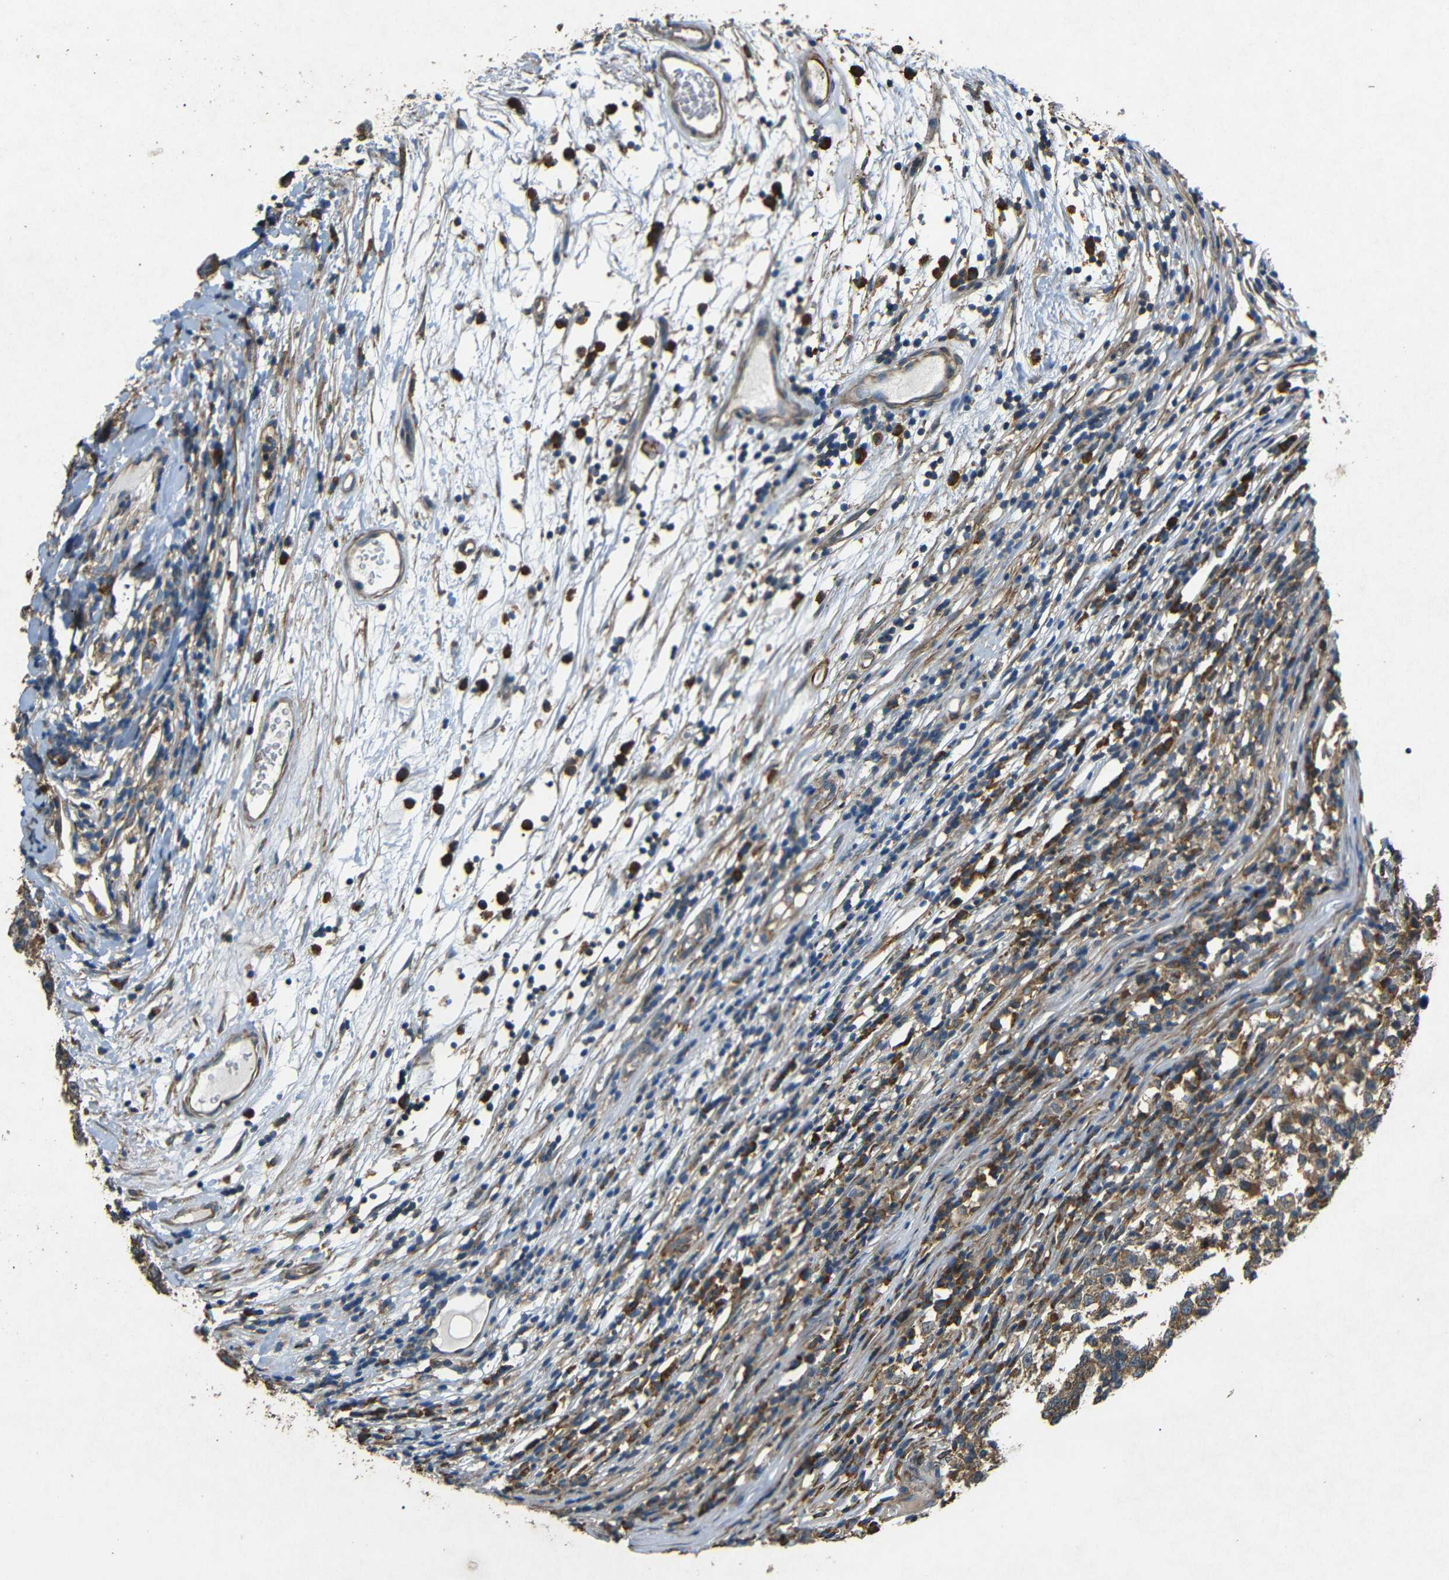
{"staining": {"intensity": "moderate", "quantity": "25%-75%", "location": "cytoplasmic/membranous"}, "tissue": "testis cancer", "cell_type": "Tumor cells", "image_type": "cancer", "snomed": [{"axis": "morphology", "description": "Seminoma, NOS"}, {"axis": "topography", "description": "Testis"}], "caption": "DAB (3,3'-diaminobenzidine) immunohistochemical staining of testis cancer (seminoma) displays moderate cytoplasmic/membranous protein staining in about 25%-75% of tumor cells. Using DAB (3,3'-diaminobenzidine) (brown) and hematoxylin (blue) stains, captured at high magnification using brightfield microscopy.", "gene": "BNIP3", "patient": {"sex": "male", "age": 65}}